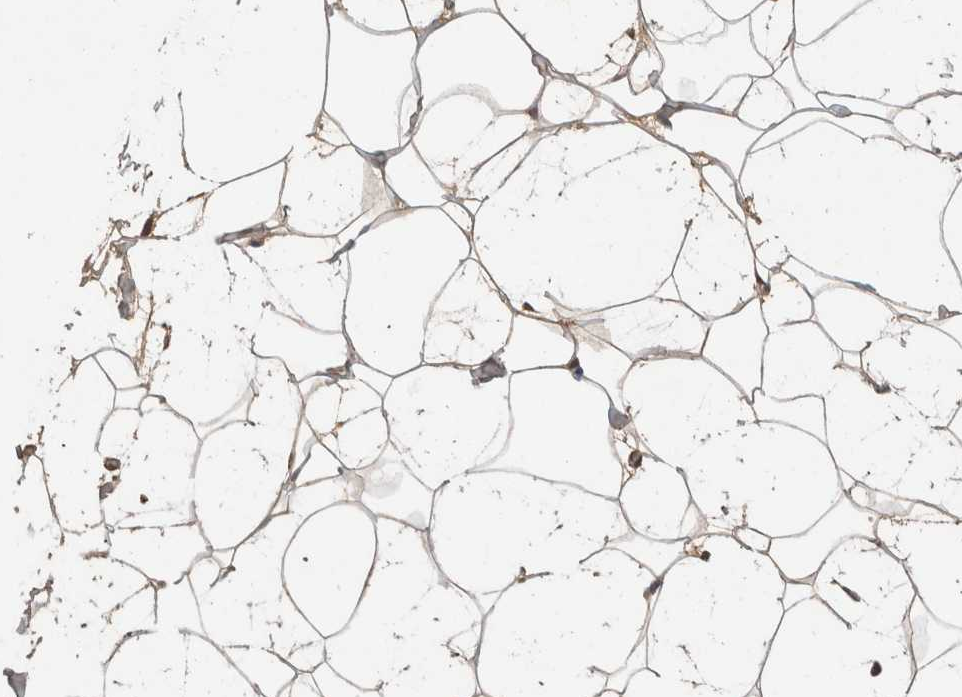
{"staining": {"intensity": "moderate", "quantity": ">75%", "location": "cytoplasmic/membranous"}, "tissue": "adipose tissue", "cell_type": "Adipocytes", "image_type": "normal", "snomed": [{"axis": "morphology", "description": "Normal tissue, NOS"}, {"axis": "morphology", "description": "Fibrosis, NOS"}, {"axis": "topography", "description": "Breast"}, {"axis": "topography", "description": "Adipose tissue"}], "caption": "Adipocytes display medium levels of moderate cytoplasmic/membranous staining in about >75% of cells in normal adipose tissue. The staining was performed using DAB (3,3'-diaminobenzidine), with brown indicating positive protein expression. Nuclei are stained blue with hematoxylin.", "gene": "PRMT3", "patient": {"sex": "female", "age": 39}}